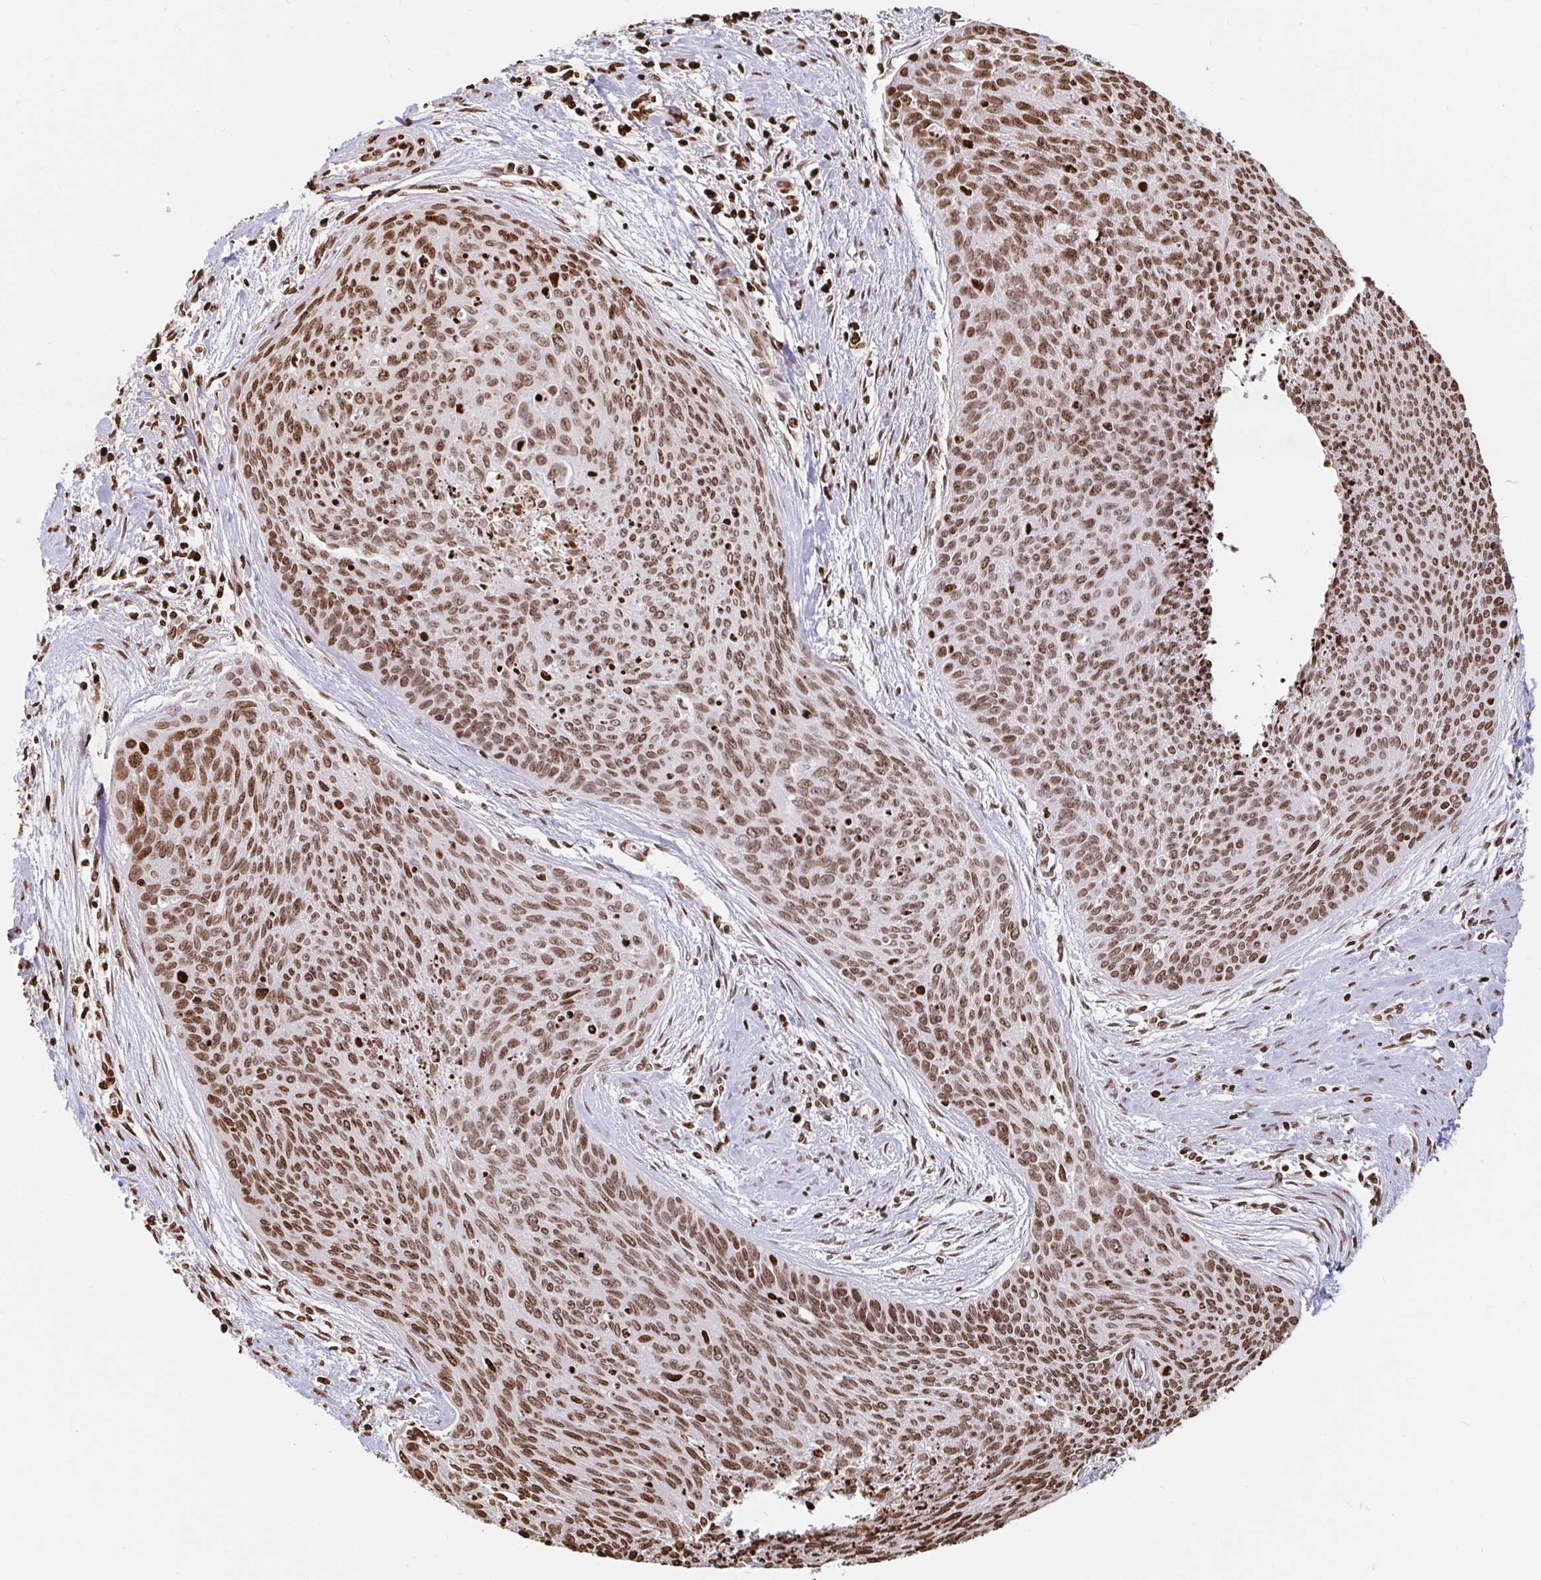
{"staining": {"intensity": "moderate", "quantity": ">75%", "location": "nuclear"}, "tissue": "cervical cancer", "cell_type": "Tumor cells", "image_type": "cancer", "snomed": [{"axis": "morphology", "description": "Squamous cell carcinoma, NOS"}, {"axis": "topography", "description": "Cervix"}], "caption": "This image exhibits immunohistochemistry (IHC) staining of human cervical cancer, with medium moderate nuclear positivity in approximately >75% of tumor cells.", "gene": "H2BC5", "patient": {"sex": "female", "age": 55}}